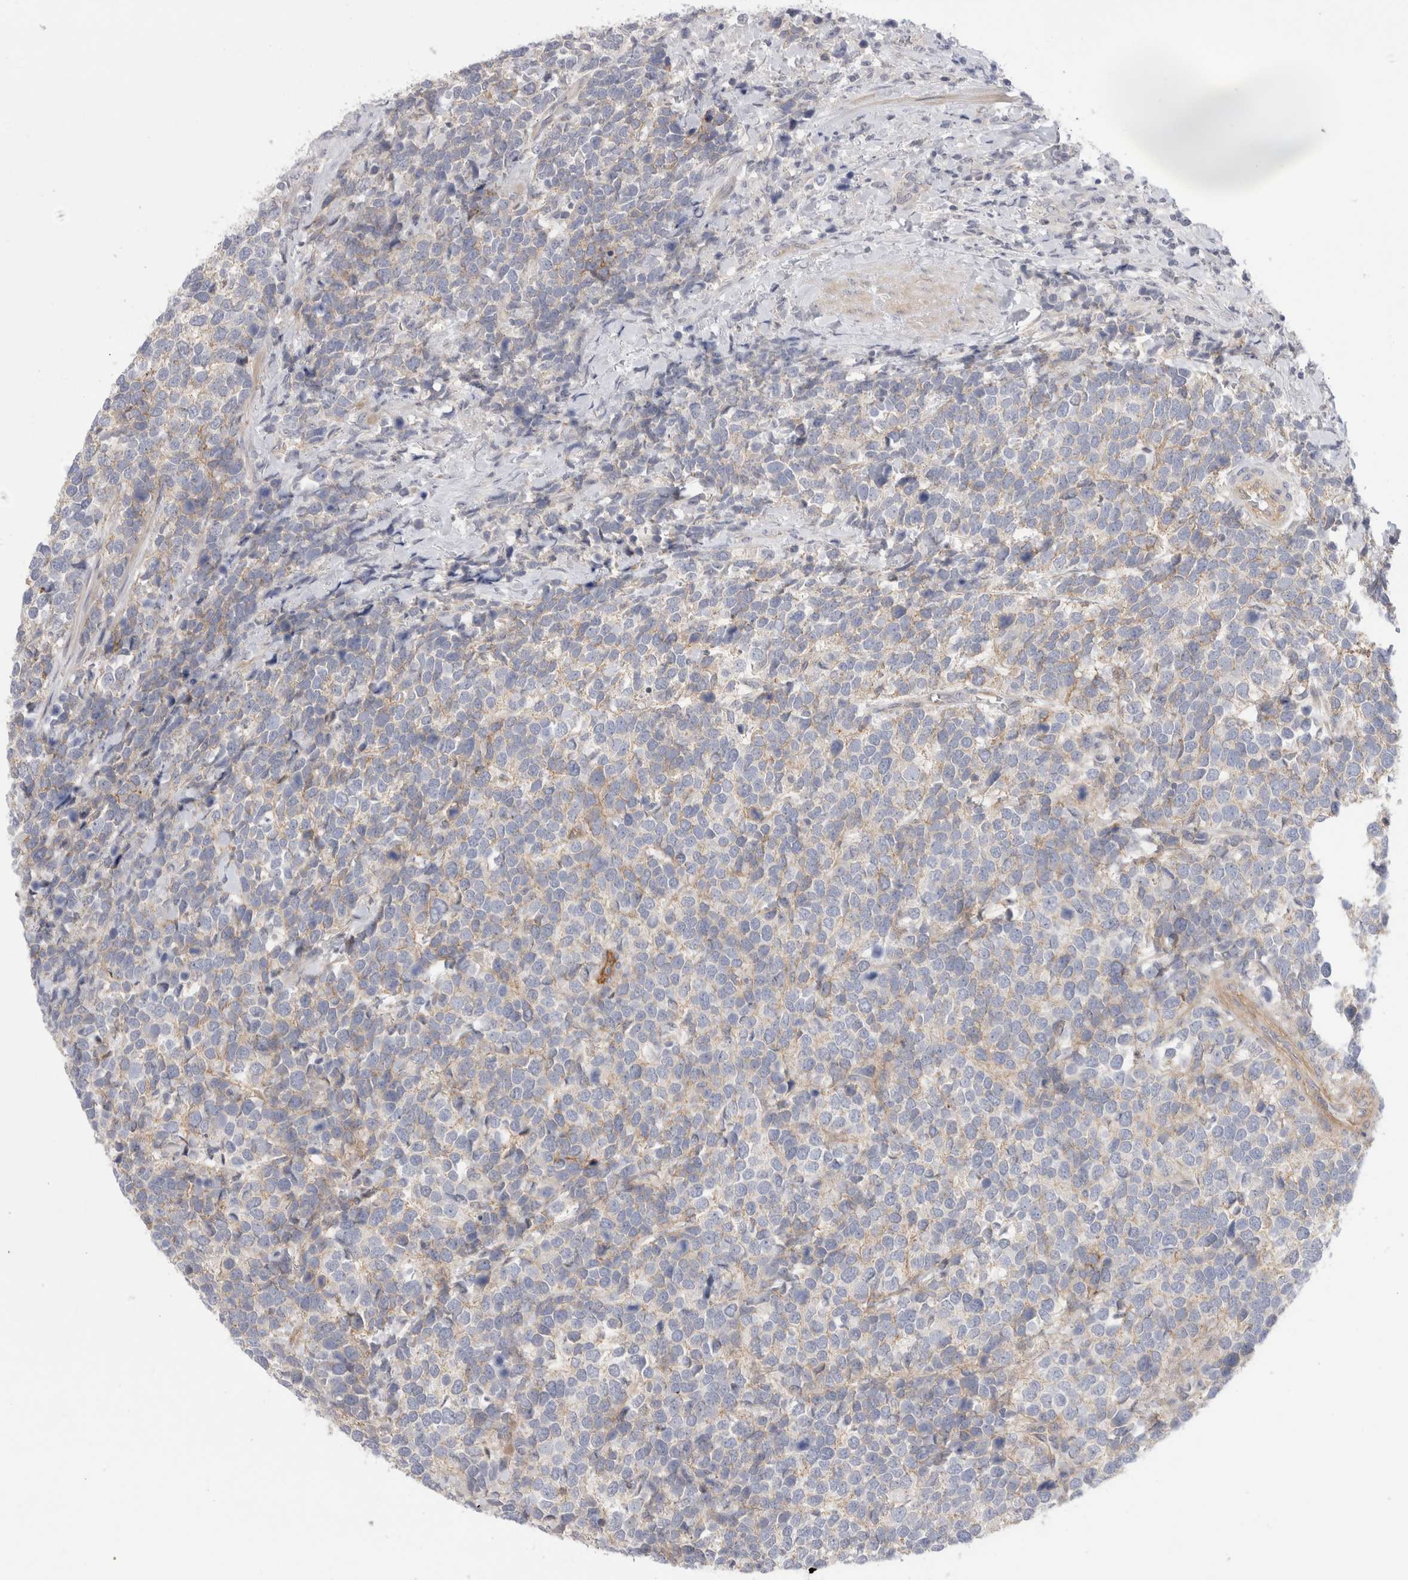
{"staining": {"intensity": "weak", "quantity": "25%-75%", "location": "cytoplasmic/membranous"}, "tissue": "urothelial cancer", "cell_type": "Tumor cells", "image_type": "cancer", "snomed": [{"axis": "morphology", "description": "Urothelial carcinoma, High grade"}, {"axis": "topography", "description": "Urinary bladder"}], "caption": "A micrograph of high-grade urothelial carcinoma stained for a protein displays weak cytoplasmic/membranous brown staining in tumor cells.", "gene": "VANGL1", "patient": {"sex": "female", "age": 82}}